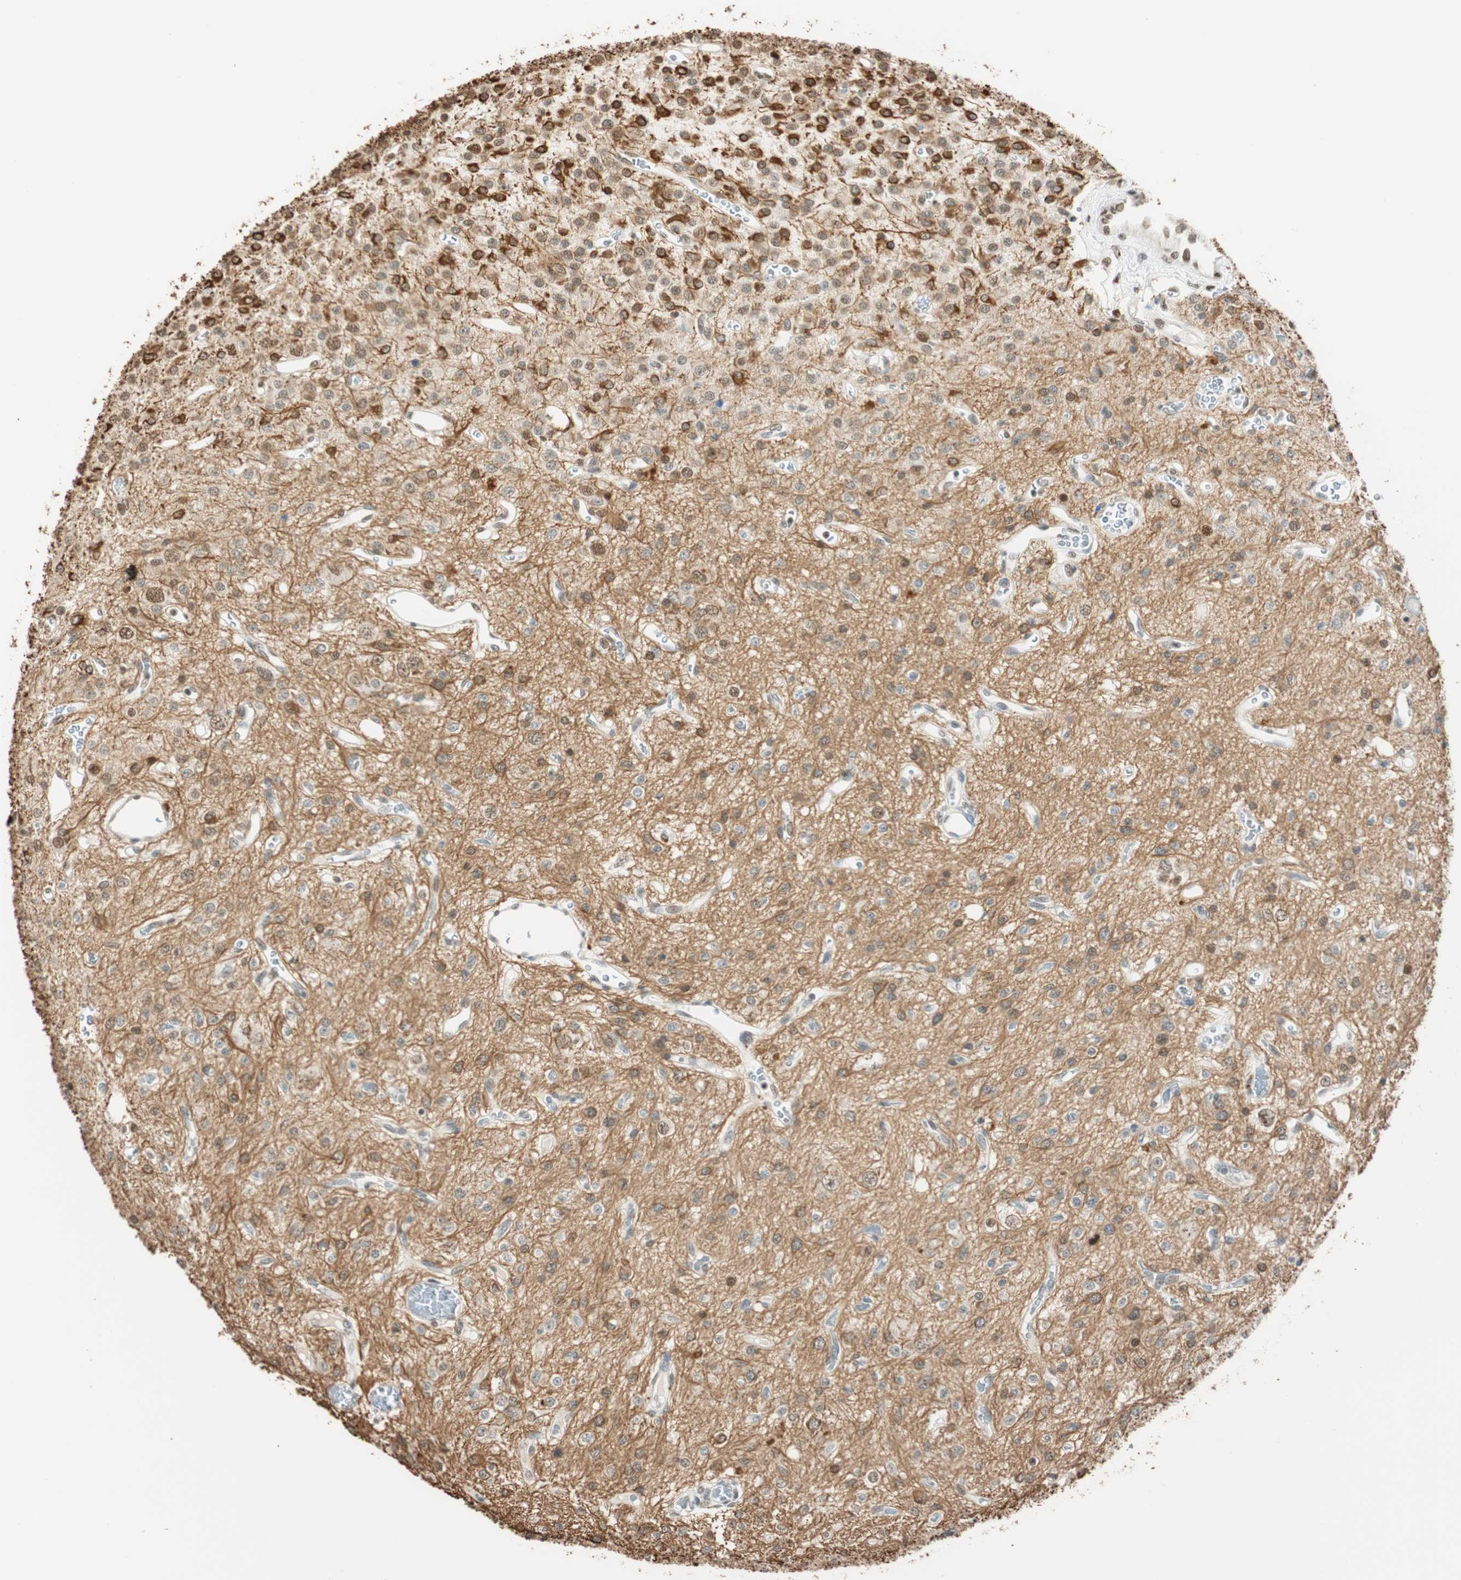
{"staining": {"intensity": "moderate", "quantity": ">75%", "location": "nuclear"}, "tissue": "glioma", "cell_type": "Tumor cells", "image_type": "cancer", "snomed": [{"axis": "morphology", "description": "Glioma, malignant, Low grade"}, {"axis": "topography", "description": "Cerebral cortex"}], "caption": "Immunohistochemistry (IHC) staining of glioma, which exhibits medium levels of moderate nuclear positivity in approximately >75% of tumor cells indicating moderate nuclear protein expression. The staining was performed using DAB (brown) for protein detection and nuclei were counterstained in hematoxylin (blue).", "gene": "FANCG", "patient": {"sex": "female", "age": 47}}